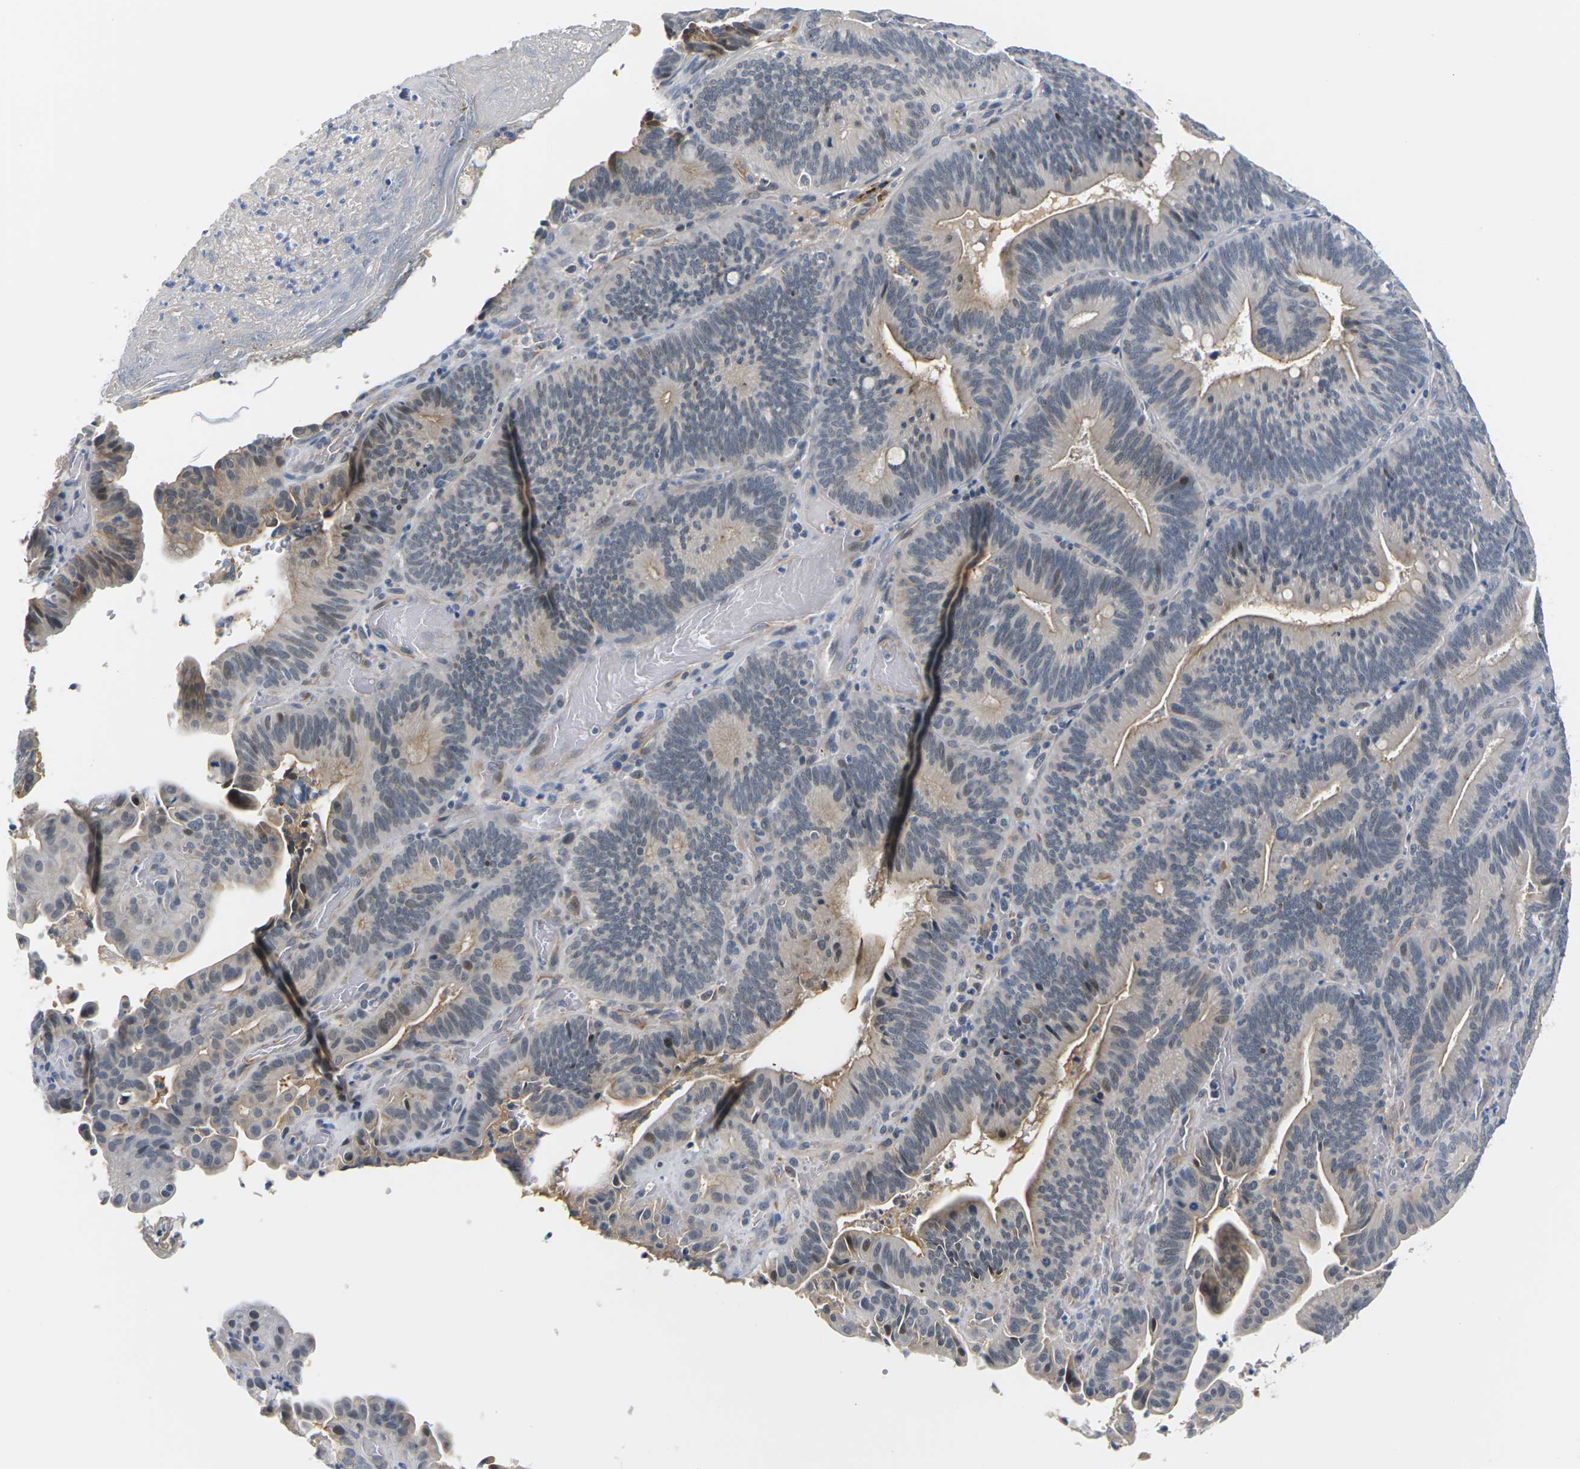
{"staining": {"intensity": "moderate", "quantity": "25%-75%", "location": "cytoplasmic/membranous"}, "tissue": "pancreatic cancer", "cell_type": "Tumor cells", "image_type": "cancer", "snomed": [{"axis": "morphology", "description": "Adenocarcinoma, NOS"}, {"axis": "topography", "description": "Pancreas"}], "caption": "Immunohistochemical staining of pancreatic adenocarcinoma exhibits moderate cytoplasmic/membranous protein expression in about 25%-75% of tumor cells.", "gene": "PKP2", "patient": {"sex": "male", "age": 82}}